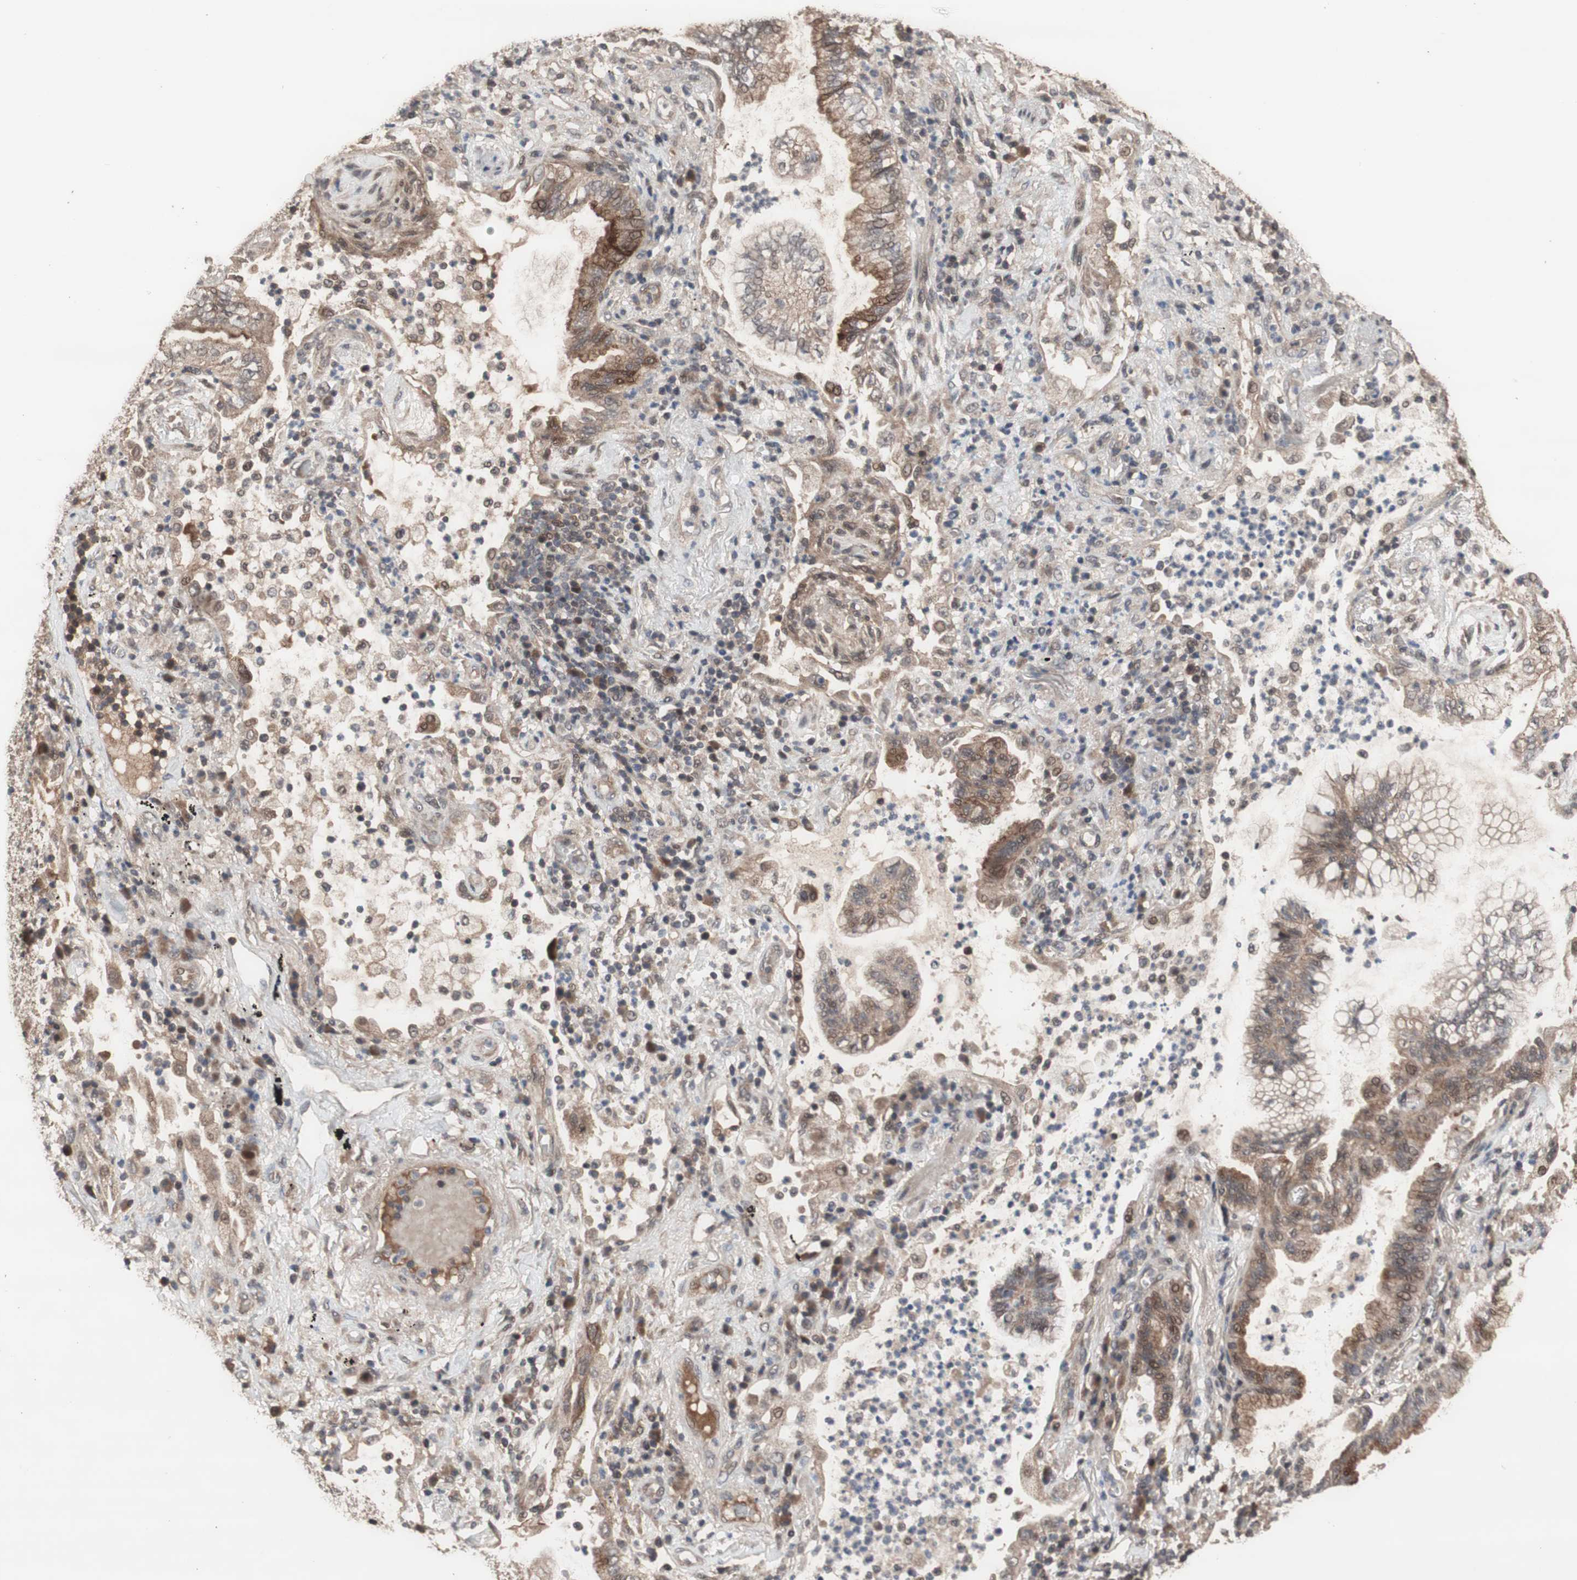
{"staining": {"intensity": "moderate", "quantity": ">75%", "location": "cytoplasmic/membranous"}, "tissue": "lung cancer", "cell_type": "Tumor cells", "image_type": "cancer", "snomed": [{"axis": "morphology", "description": "Normal tissue, NOS"}, {"axis": "morphology", "description": "Adenocarcinoma, NOS"}, {"axis": "topography", "description": "Bronchus"}, {"axis": "topography", "description": "Lung"}], "caption": "Immunohistochemical staining of human lung cancer (adenocarcinoma) shows moderate cytoplasmic/membranous protein expression in approximately >75% of tumor cells. (DAB (3,3'-diaminobenzidine) IHC, brown staining for protein, blue staining for nuclei).", "gene": "KANSL1", "patient": {"sex": "female", "age": 70}}